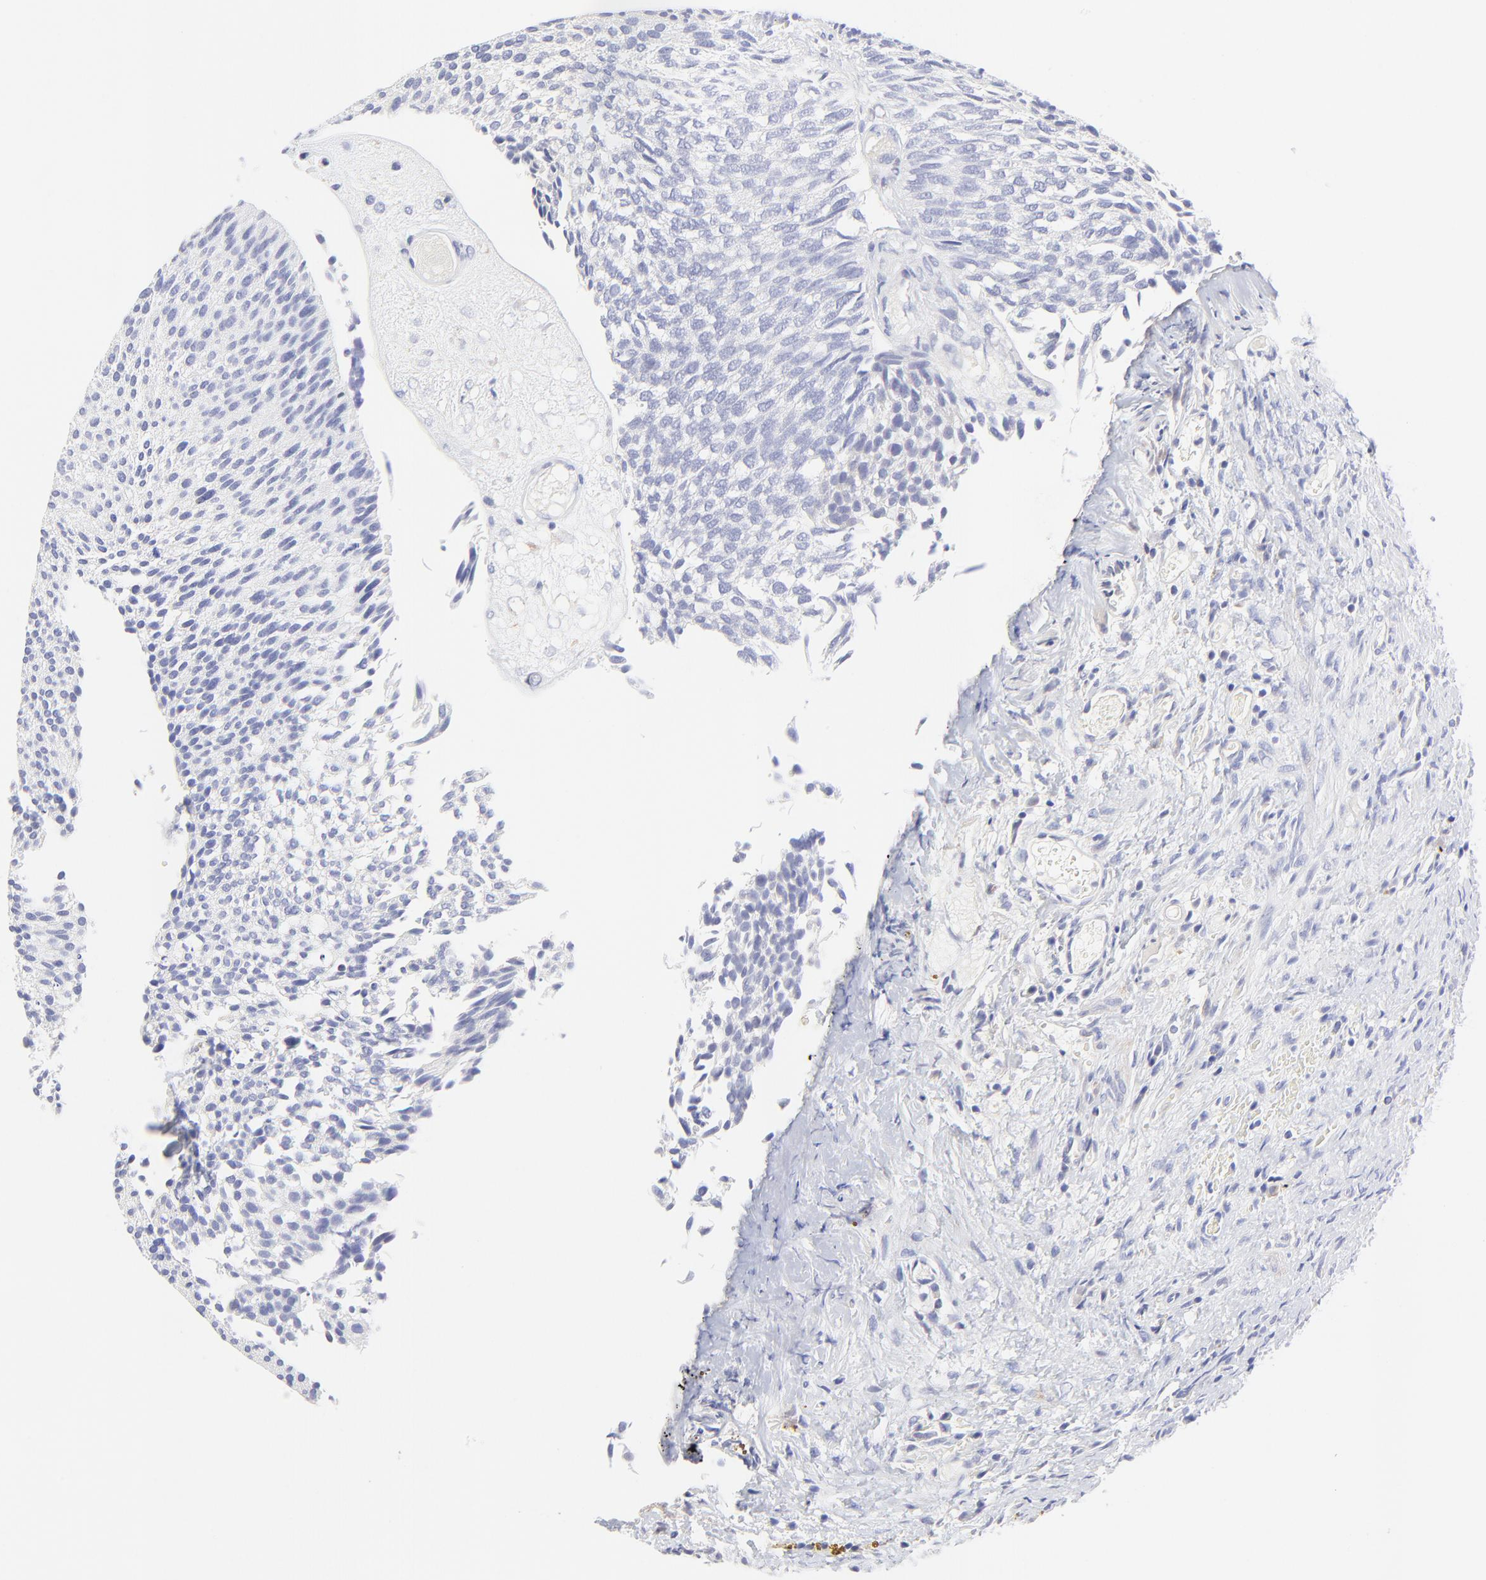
{"staining": {"intensity": "negative", "quantity": "none", "location": "none"}, "tissue": "urothelial cancer", "cell_type": "Tumor cells", "image_type": "cancer", "snomed": [{"axis": "morphology", "description": "Urothelial carcinoma, Low grade"}, {"axis": "topography", "description": "Urinary bladder"}], "caption": "IHC image of neoplastic tissue: urothelial cancer stained with DAB demonstrates no significant protein positivity in tumor cells.", "gene": "LHFPL1", "patient": {"sex": "male", "age": 84}}